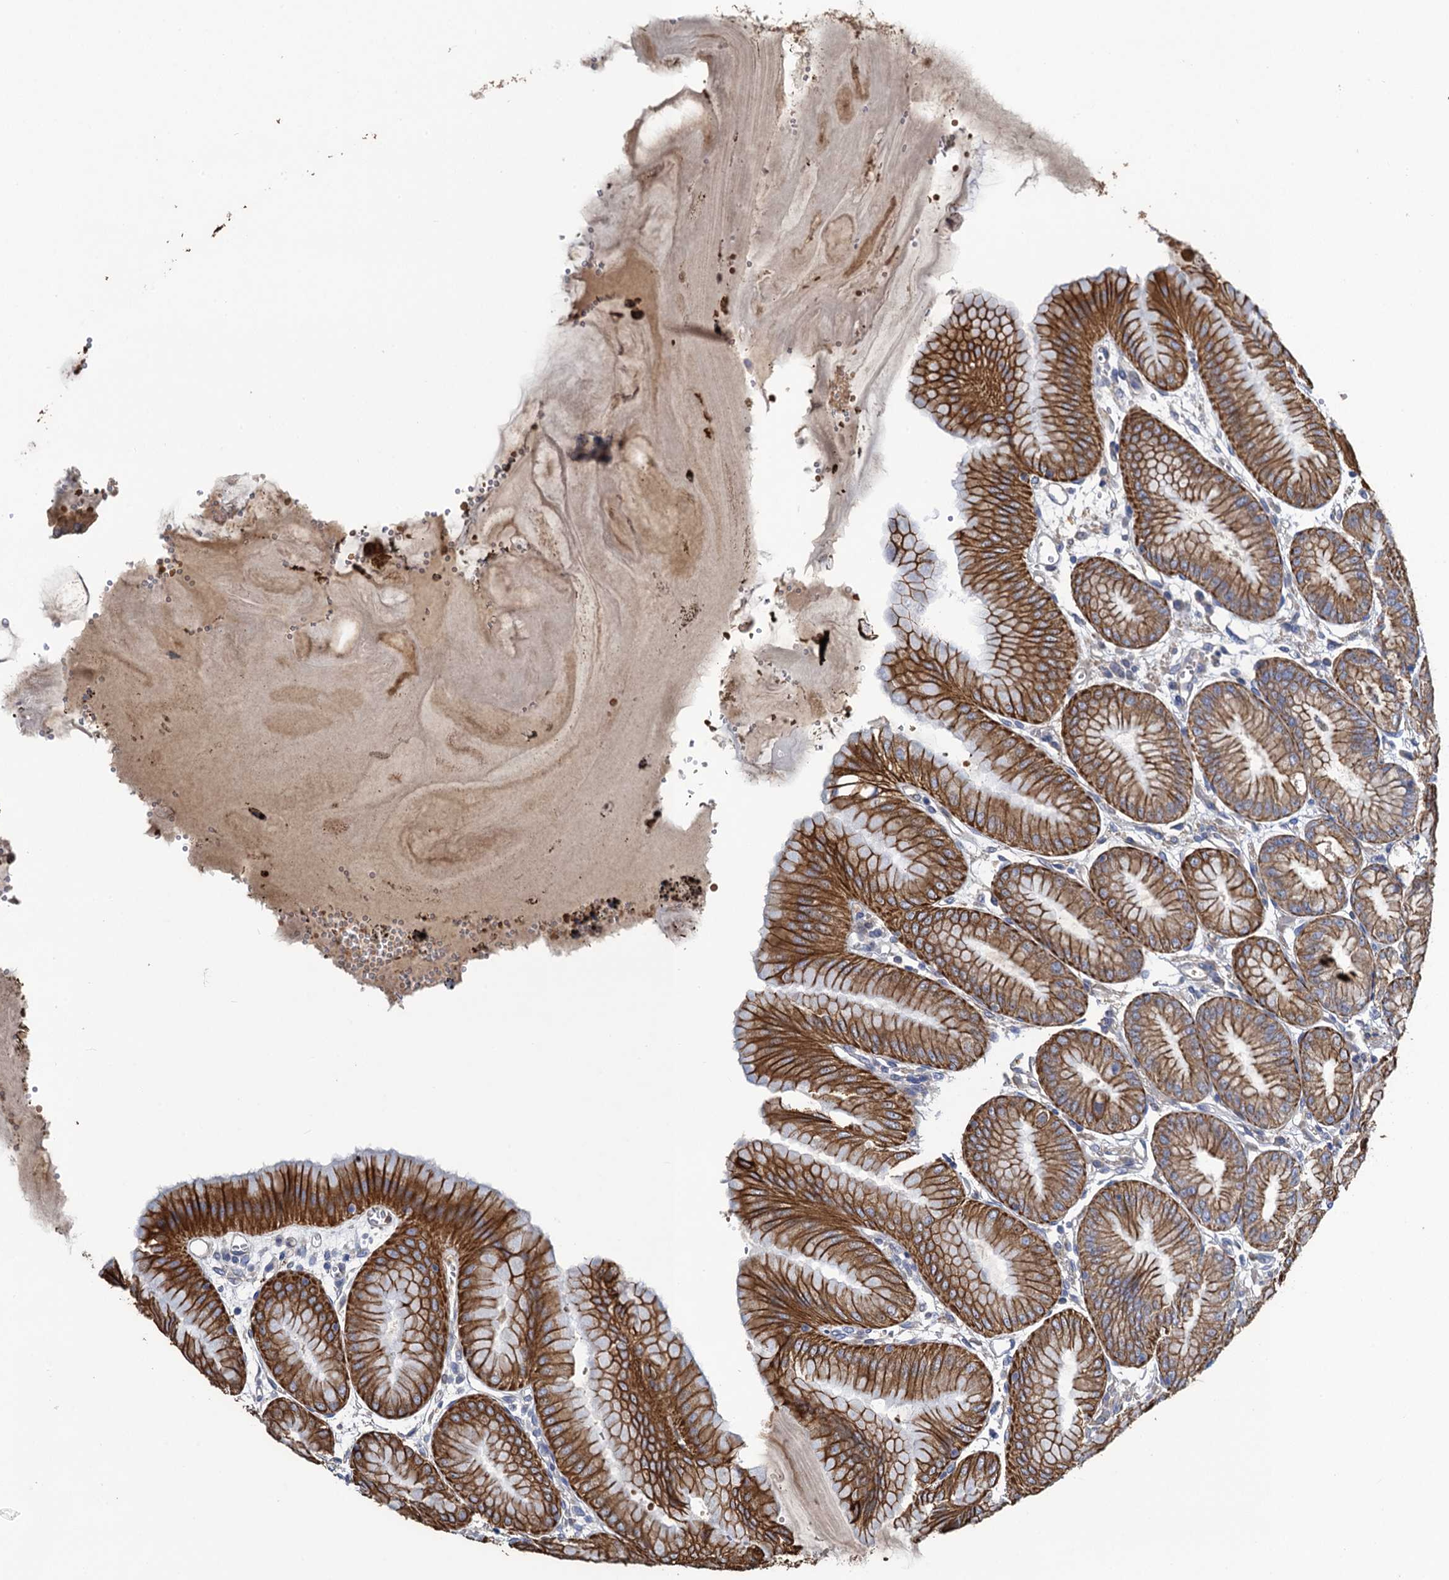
{"staining": {"intensity": "strong", "quantity": ">75%", "location": "cytoplasmic/membranous"}, "tissue": "stomach", "cell_type": "Glandular cells", "image_type": "normal", "snomed": [{"axis": "morphology", "description": "Normal tissue, NOS"}, {"axis": "topography", "description": "Stomach, lower"}], "caption": "A brown stain highlights strong cytoplasmic/membranous positivity of a protein in glandular cells of benign human stomach.", "gene": "SMCO3", "patient": {"sex": "male", "age": 71}}